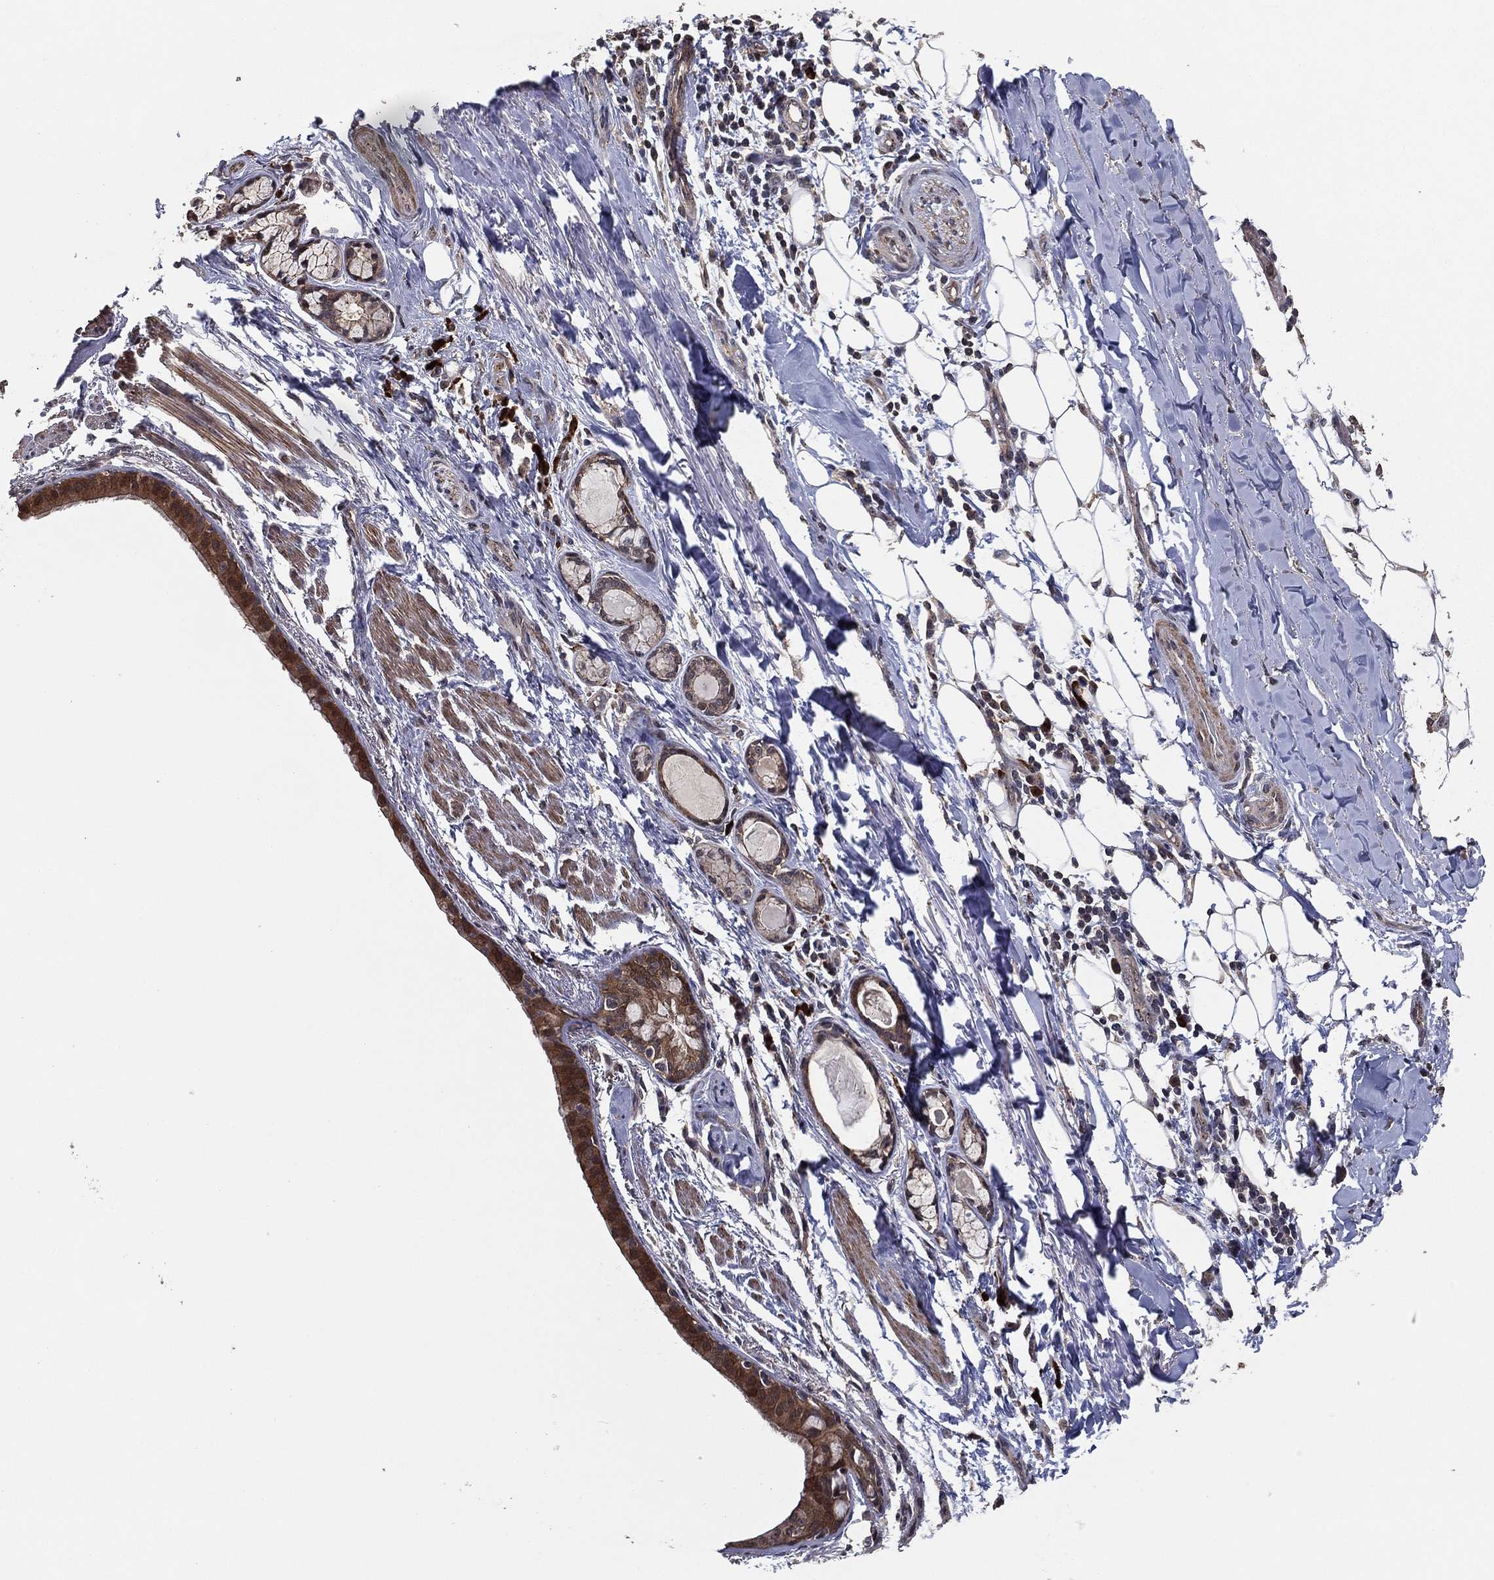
{"staining": {"intensity": "strong", "quantity": ">75%", "location": "cytoplasmic/membranous"}, "tissue": "bronchus", "cell_type": "Respiratory epithelial cells", "image_type": "normal", "snomed": [{"axis": "morphology", "description": "Normal tissue, NOS"}, {"axis": "morphology", "description": "Squamous cell carcinoma, NOS"}, {"axis": "topography", "description": "Bronchus"}, {"axis": "topography", "description": "Lung"}], "caption": "The micrograph displays staining of benign bronchus, revealing strong cytoplasmic/membranous protein staining (brown color) within respiratory epithelial cells.", "gene": "PCNT", "patient": {"sex": "male", "age": 69}}